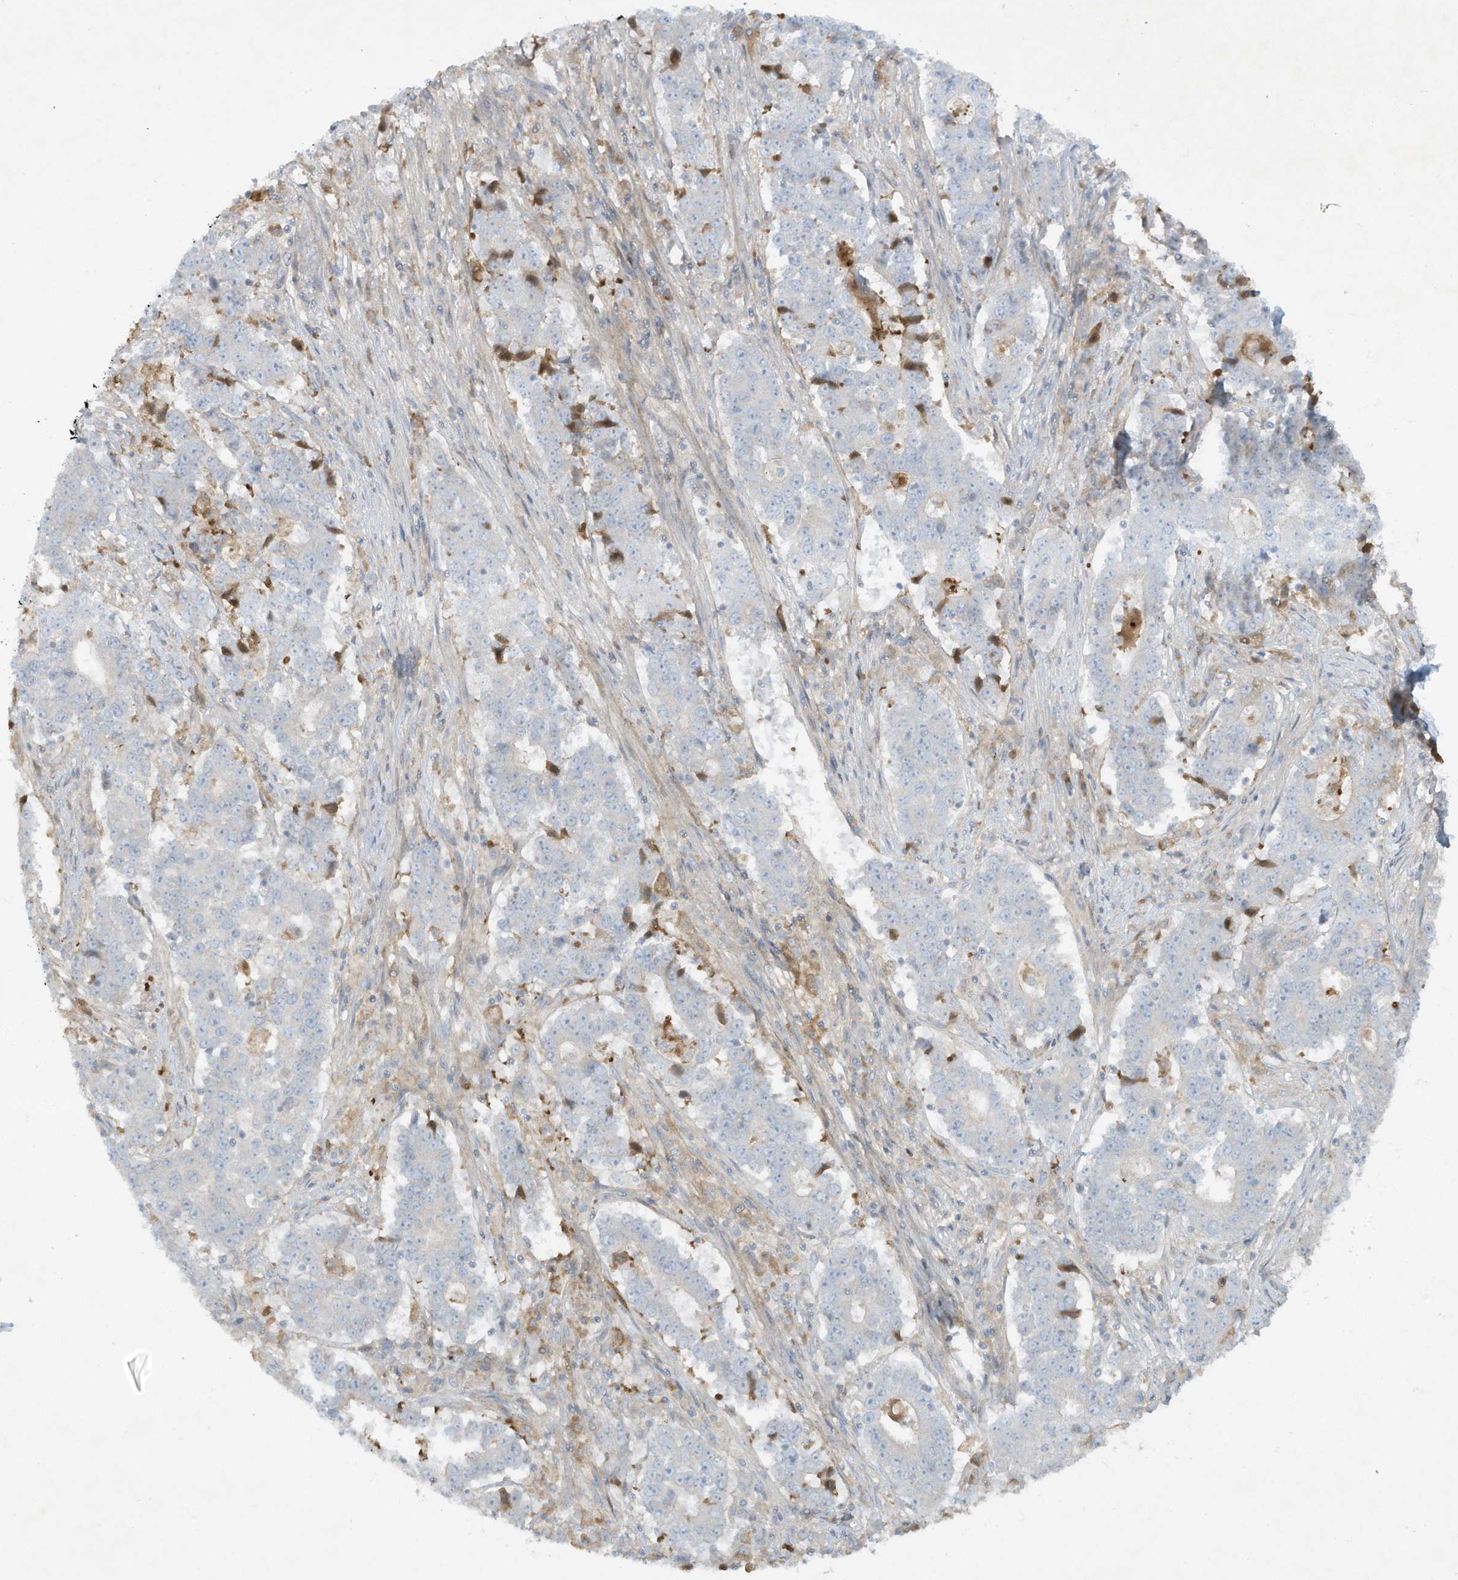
{"staining": {"intensity": "negative", "quantity": "none", "location": "none"}, "tissue": "stomach cancer", "cell_type": "Tumor cells", "image_type": "cancer", "snomed": [{"axis": "morphology", "description": "Adenocarcinoma, NOS"}, {"axis": "topography", "description": "Stomach"}], "caption": "High magnification brightfield microscopy of adenocarcinoma (stomach) stained with DAB (brown) and counterstained with hematoxylin (blue): tumor cells show no significant staining.", "gene": "FETUB", "patient": {"sex": "male", "age": 59}}